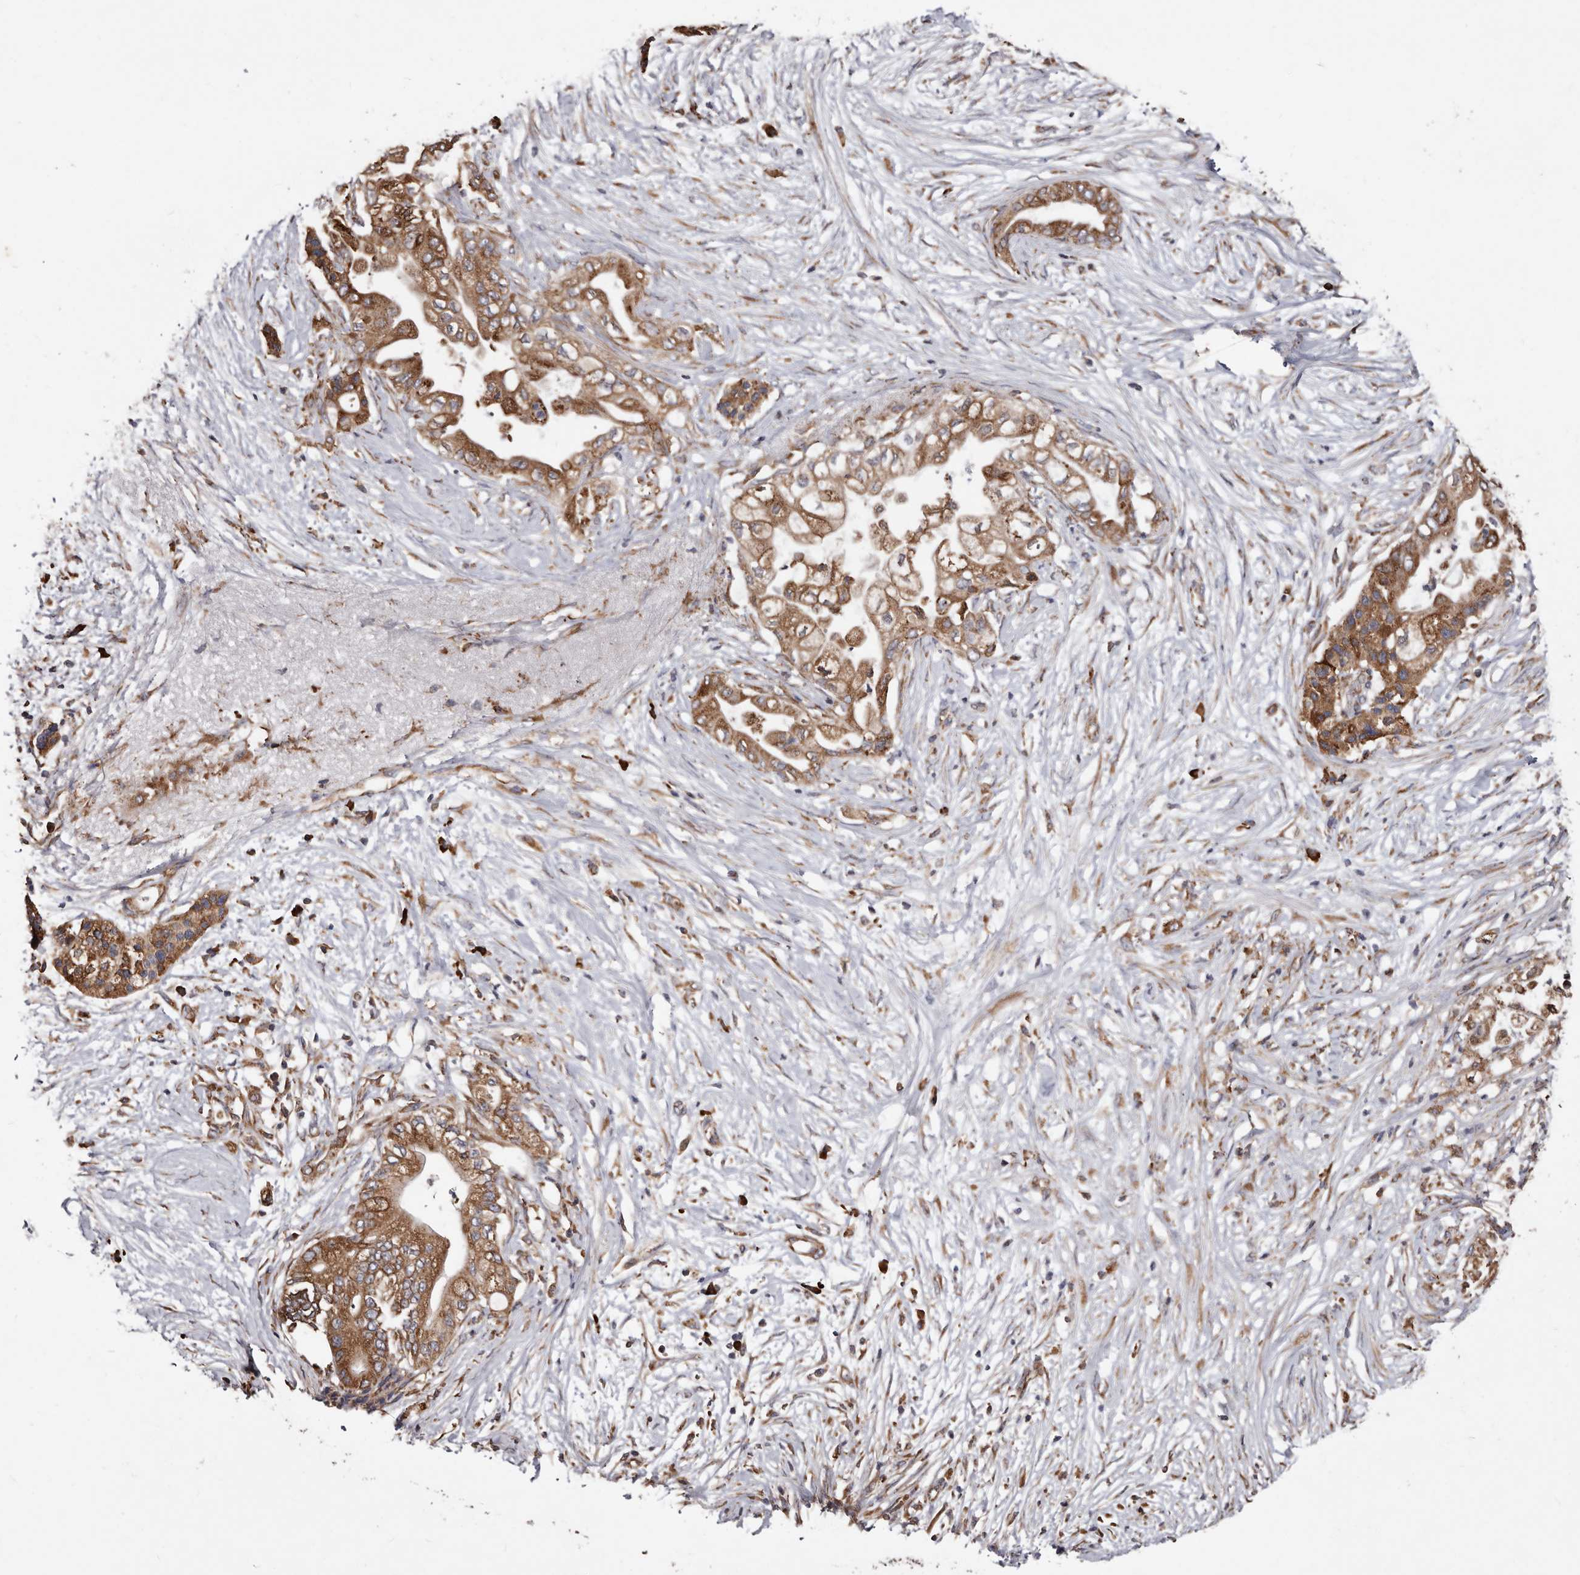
{"staining": {"intensity": "moderate", "quantity": ">75%", "location": "cytoplasmic/membranous"}, "tissue": "pancreatic cancer", "cell_type": "Tumor cells", "image_type": "cancer", "snomed": [{"axis": "morphology", "description": "Normal tissue, NOS"}, {"axis": "morphology", "description": "Adenocarcinoma, NOS"}, {"axis": "topography", "description": "Pancreas"}, {"axis": "topography", "description": "Duodenum"}], "caption": "Protein staining of pancreatic adenocarcinoma tissue reveals moderate cytoplasmic/membranous positivity in about >75% of tumor cells.", "gene": "STEAP2", "patient": {"sex": "female", "age": 60}}